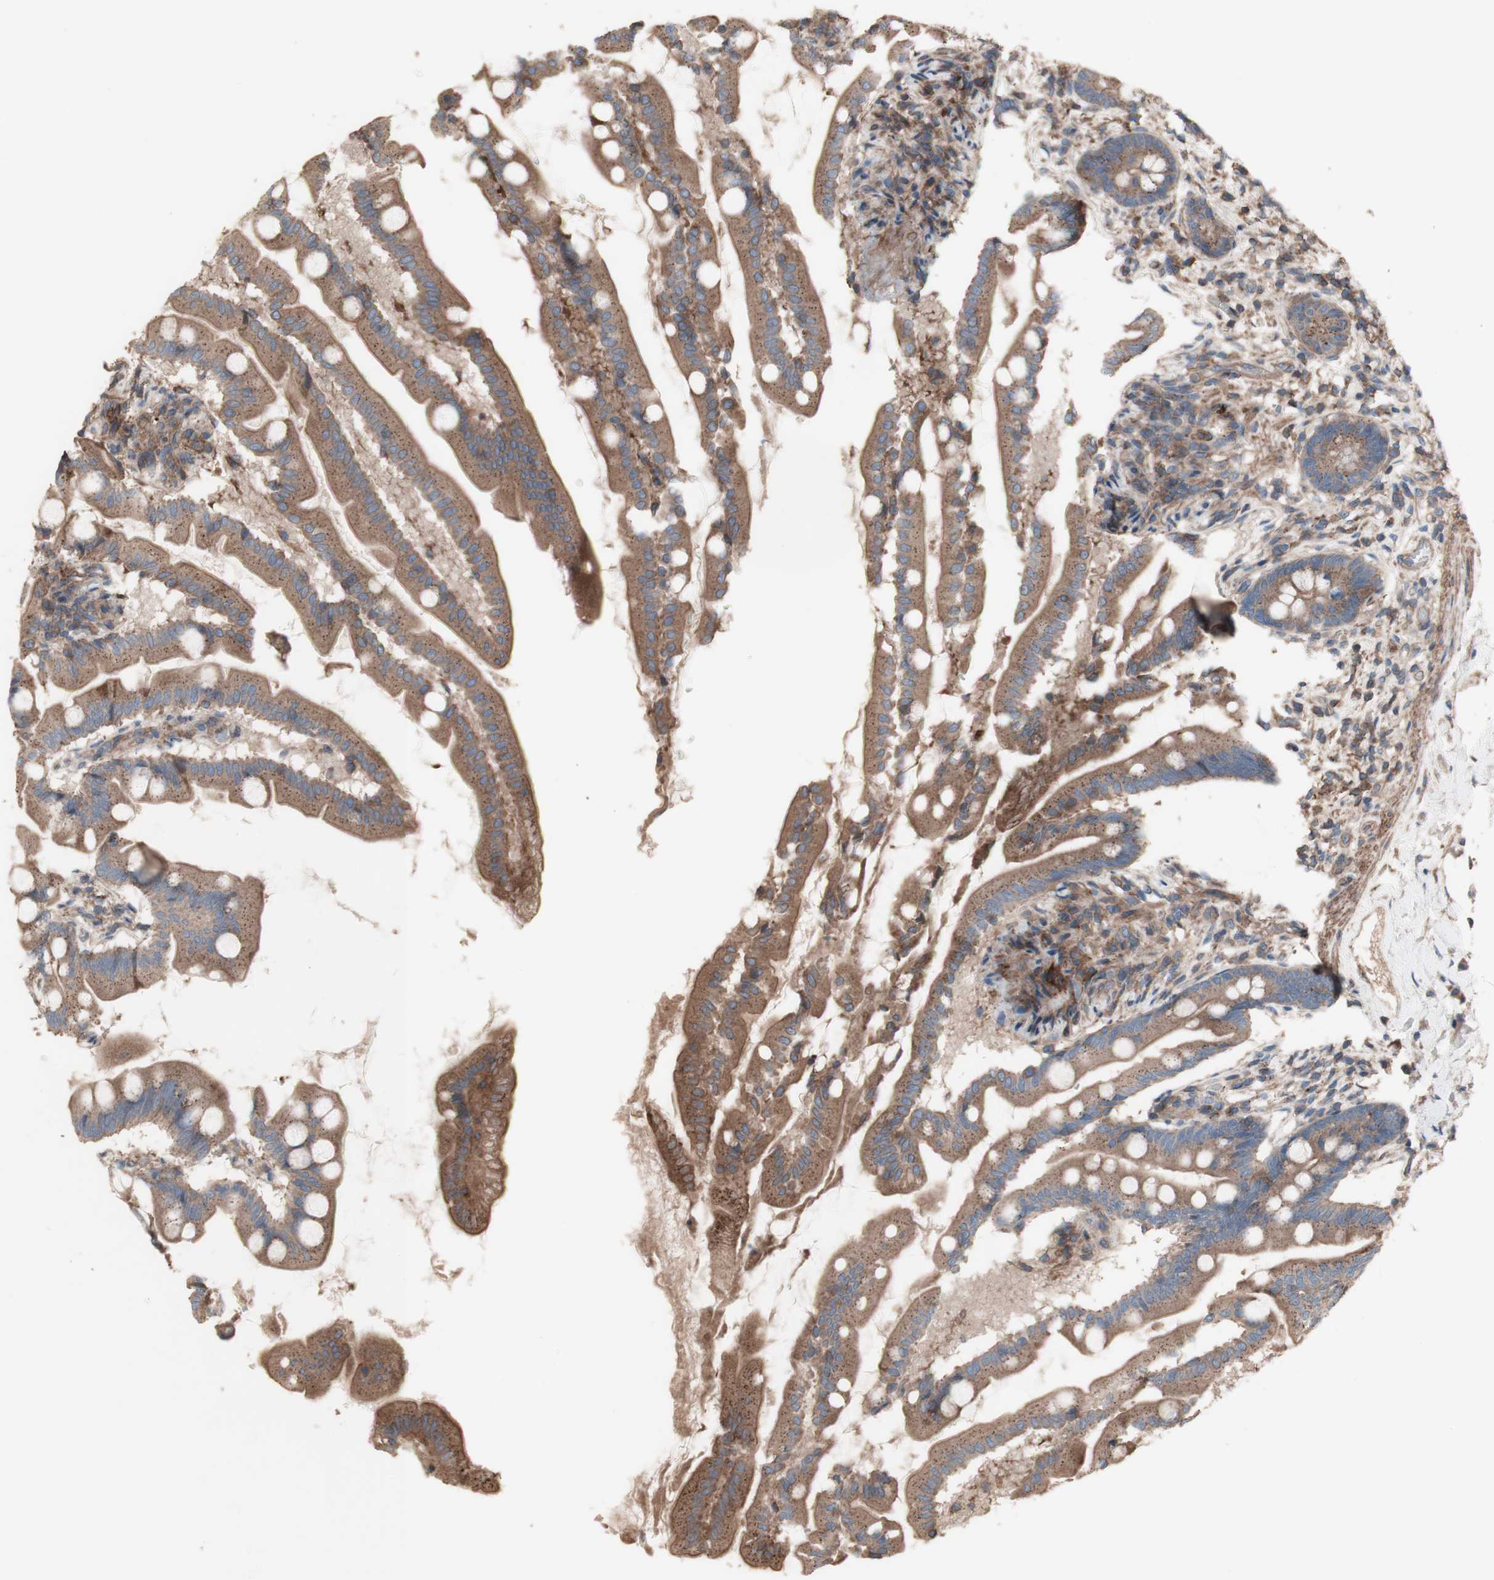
{"staining": {"intensity": "moderate", "quantity": ">75%", "location": "cytoplasmic/membranous"}, "tissue": "small intestine", "cell_type": "Glandular cells", "image_type": "normal", "snomed": [{"axis": "morphology", "description": "Normal tissue, NOS"}, {"axis": "topography", "description": "Small intestine"}], "caption": "Immunohistochemistry staining of unremarkable small intestine, which shows medium levels of moderate cytoplasmic/membranous positivity in about >75% of glandular cells indicating moderate cytoplasmic/membranous protein expression. The staining was performed using DAB (3,3'-diaminobenzidine) (brown) for protein detection and nuclei were counterstained in hematoxylin (blue).", "gene": "COPB1", "patient": {"sex": "female", "age": 56}}